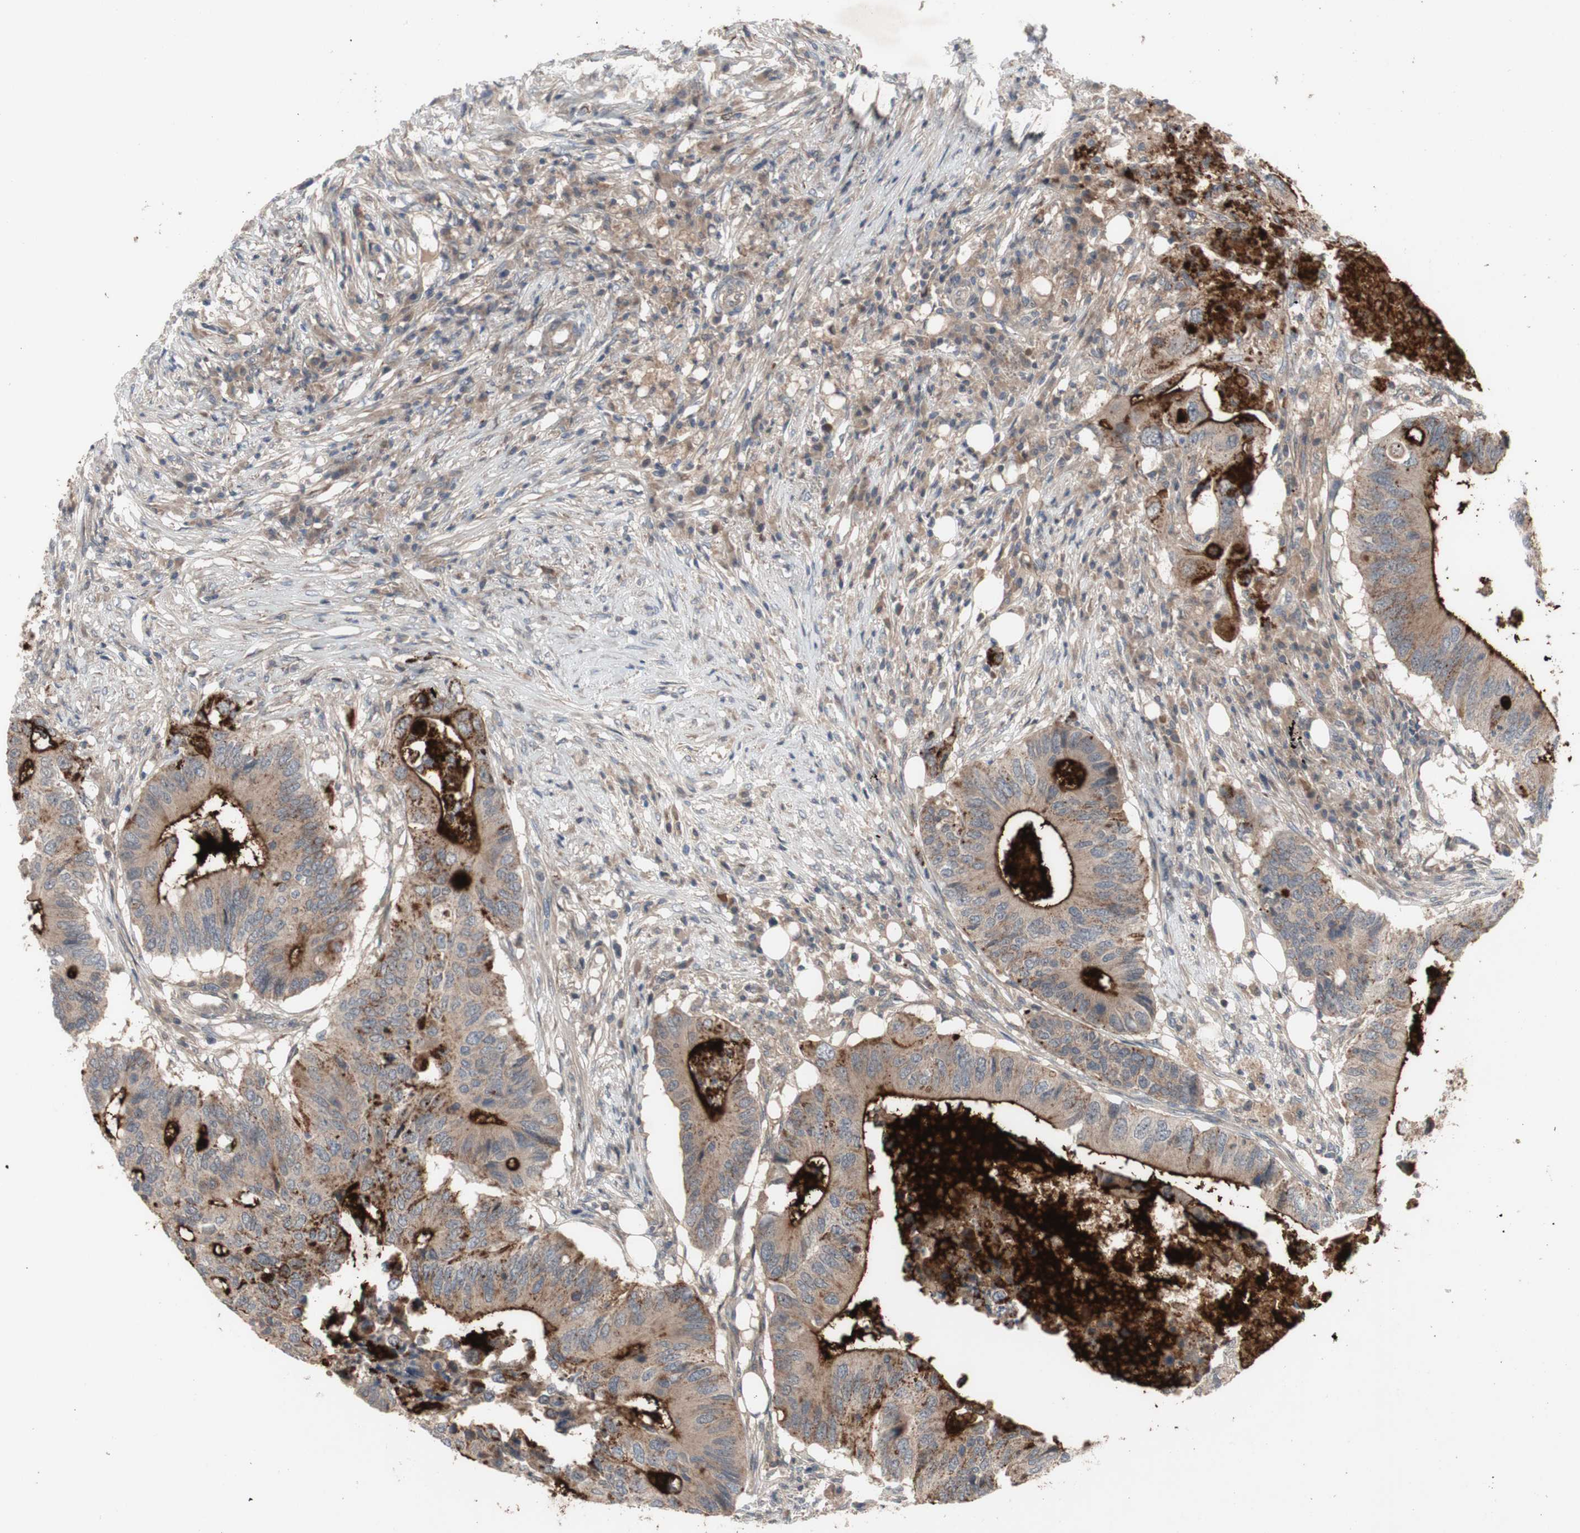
{"staining": {"intensity": "moderate", "quantity": ">75%", "location": "cytoplasmic/membranous"}, "tissue": "colorectal cancer", "cell_type": "Tumor cells", "image_type": "cancer", "snomed": [{"axis": "morphology", "description": "Adenocarcinoma, NOS"}, {"axis": "topography", "description": "Colon"}], "caption": "This image shows IHC staining of colorectal adenocarcinoma, with medium moderate cytoplasmic/membranous positivity in about >75% of tumor cells.", "gene": "OAZ1", "patient": {"sex": "male", "age": 71}}